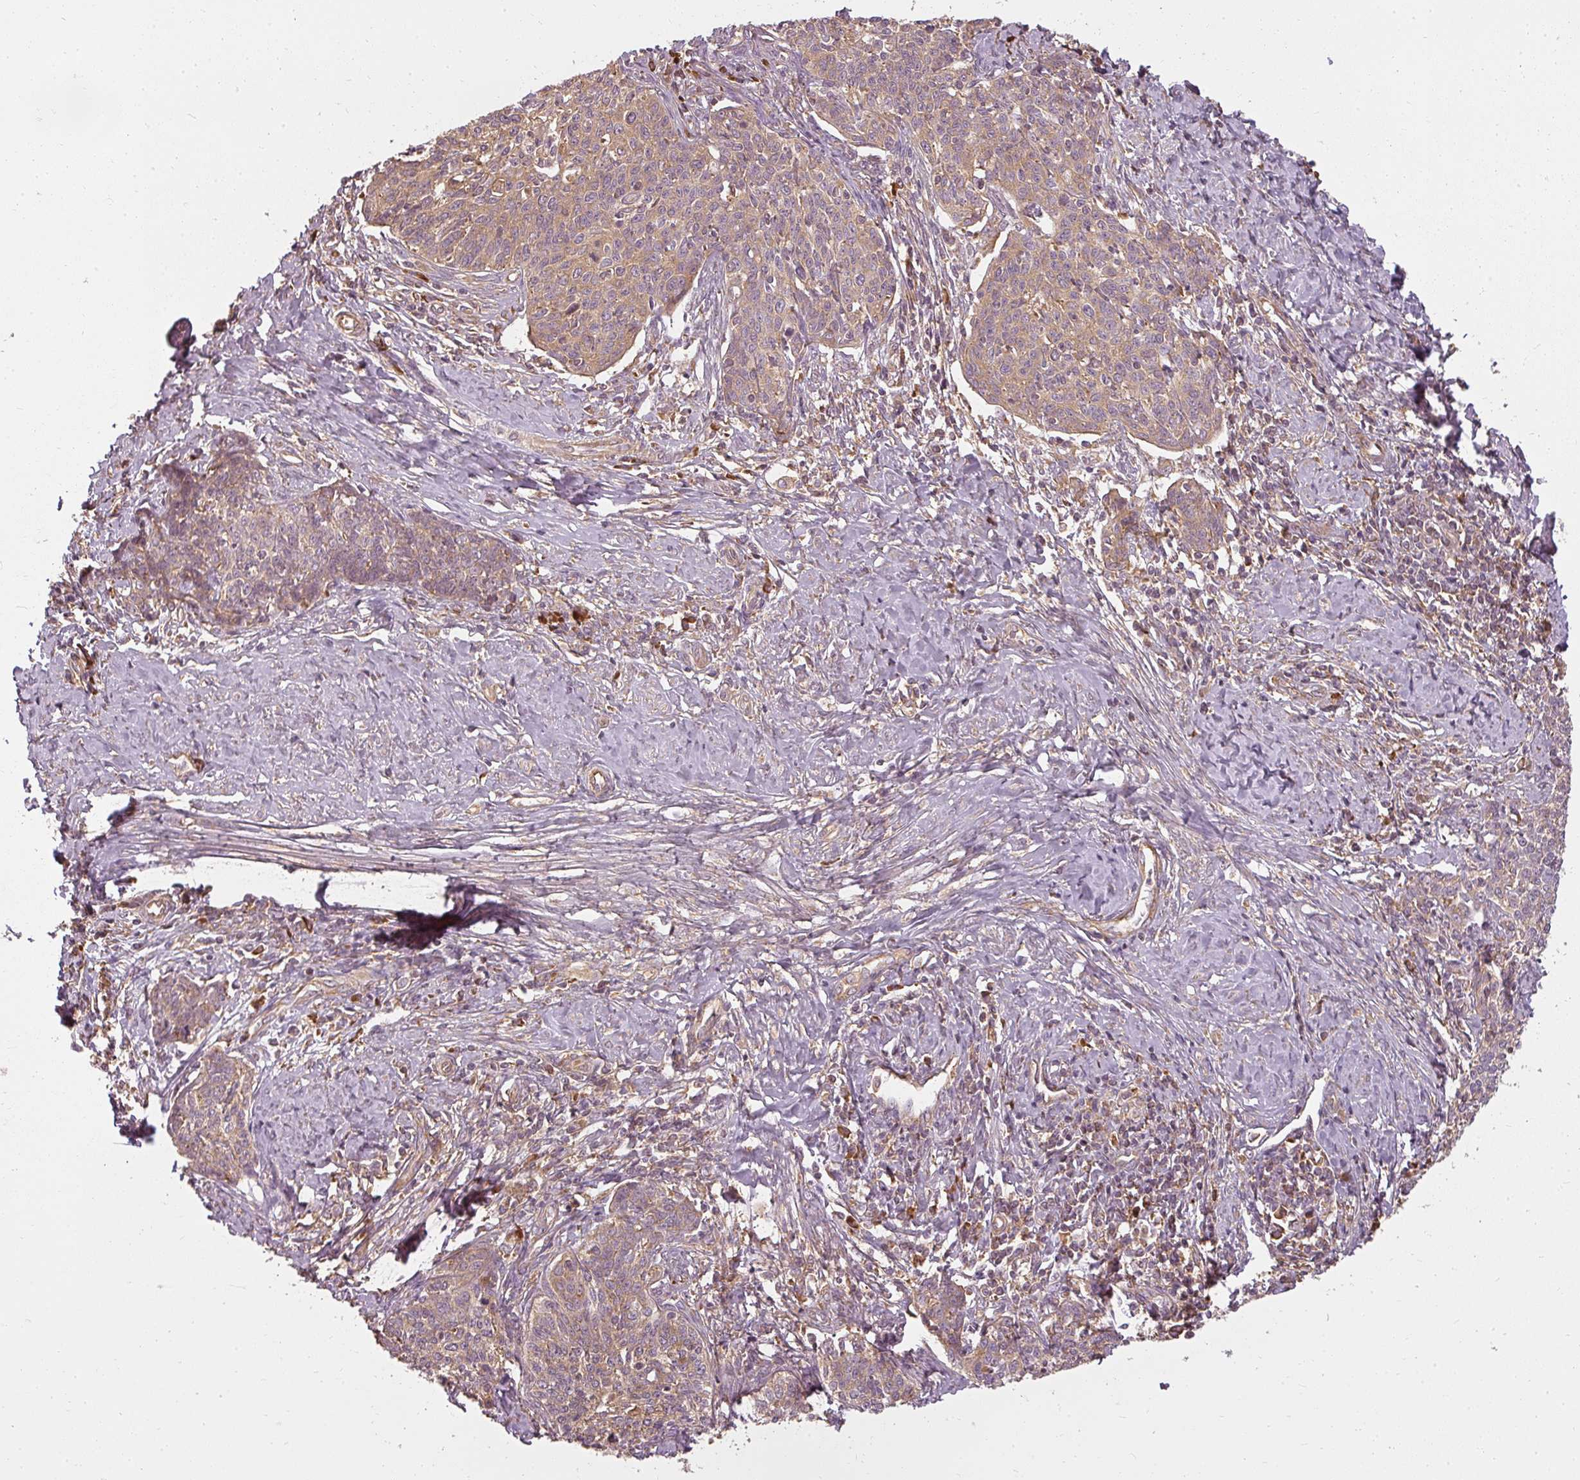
{"staining": {"intensity": "moderate", "quantity": ">75%", "location": "cytoplasmic/membranous"}, "tissue": "cervical cancer", "cell_type": "Tumor cells", "image_type": "cancer", "snomed": [{"axis": "morphology", "description": "Squamous cell carcinoma, NOS"}, {"axis": "topography", "description": "Cervix"}], "caption": "Human cervical cancer (squamous cell carcinoma) stained with a brown dye shows moderate cytoplasmic/membranous positive expression in about >75% of tumor cells.", "gene": "RPL24", "patient": {"sex": "female", "age": 39}}